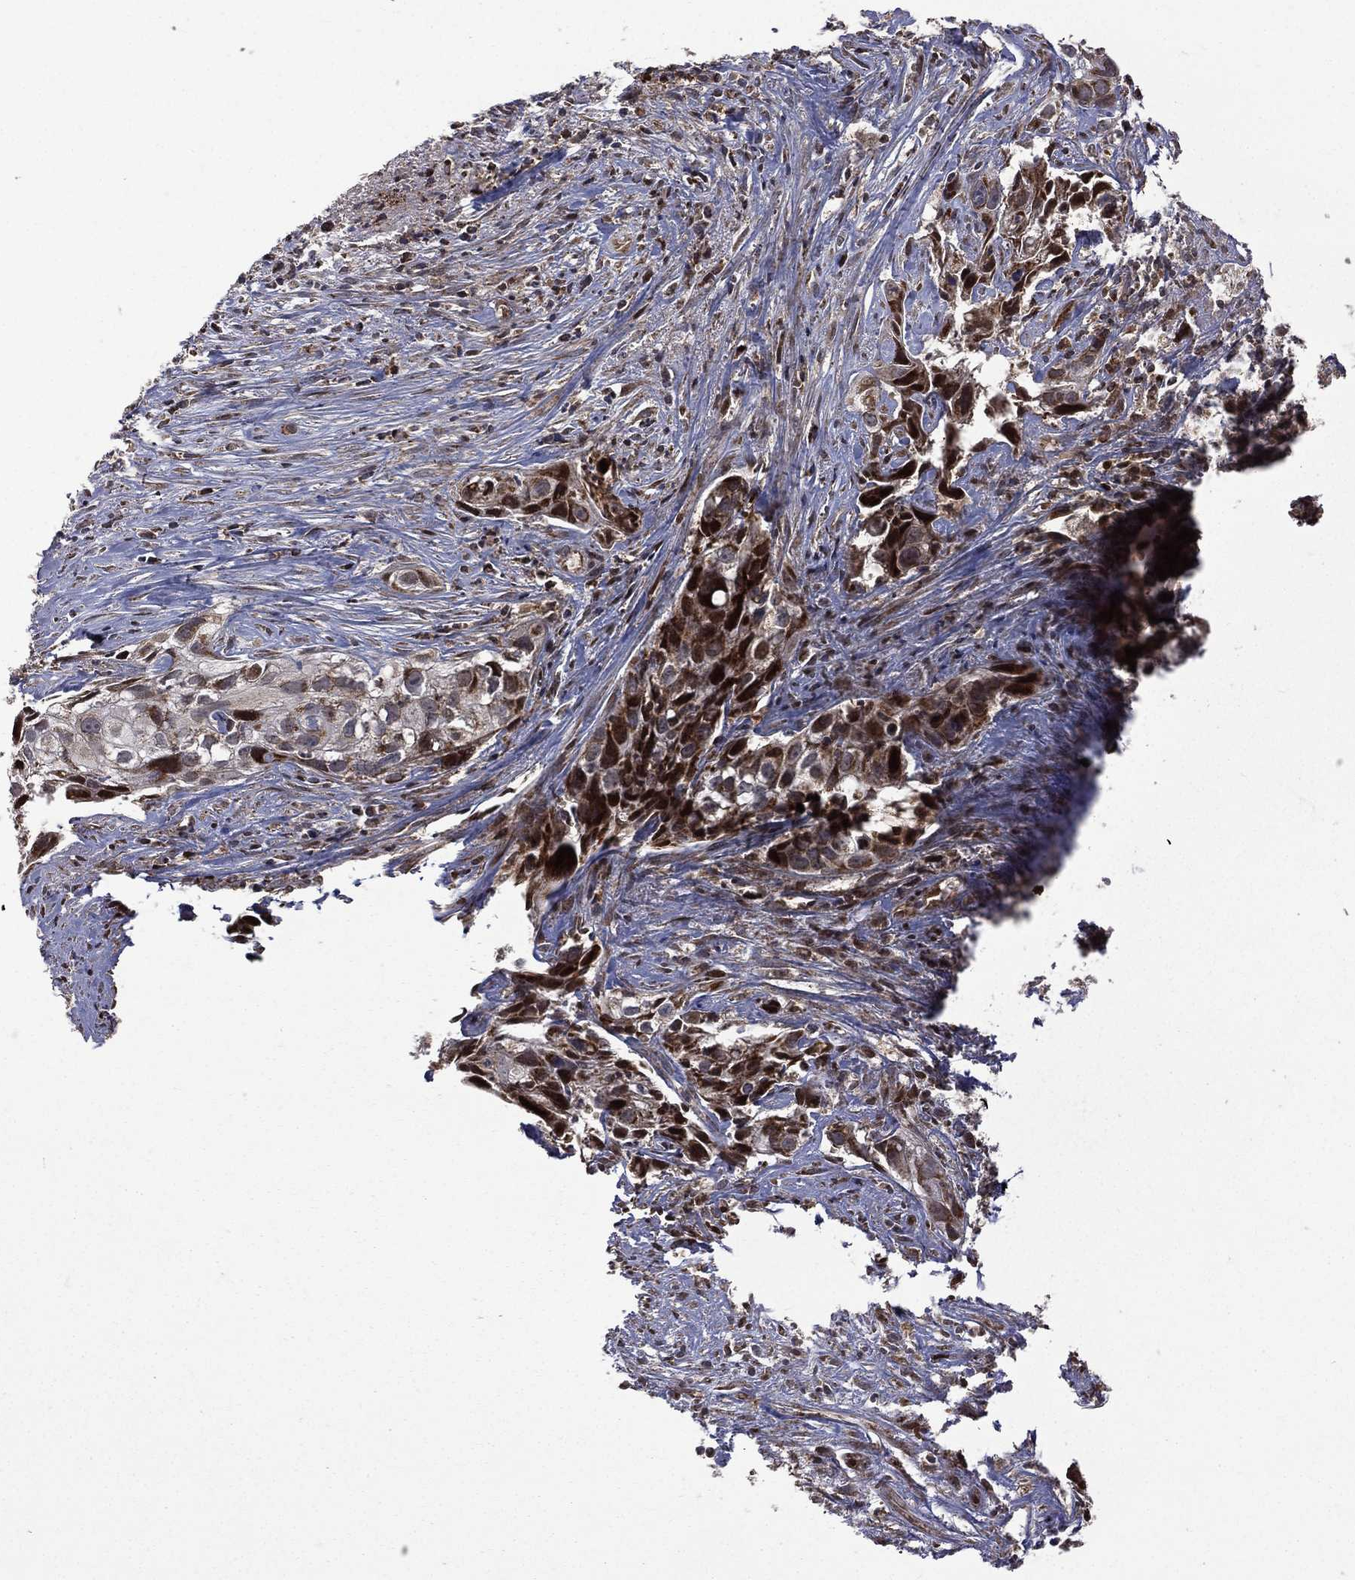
{"staining": {"intensity": "strong", "quantity": "<25%", "location": "cytoplasmic/membranous"}, "tissue": "cervical cancer", "cell_type": "Tumor cells", "image_type": "cancer", "snomed": [{"axis": "morphology", "description": "Squamous cell carcinoma, NOS"}, {"axis": "topography", "description": "Cervix"}], "caption": "Immunohistochemistry (IHC) (DAB (3,3'-diaminobenzidine)) staining of human squamous cell carcinoma (cervical) displays strong cytoplasmic/membranous protein expression in about <25% of tumor cells.", "gene": "GIMAP6", "patient": {"sex": "female", "age": 53}}